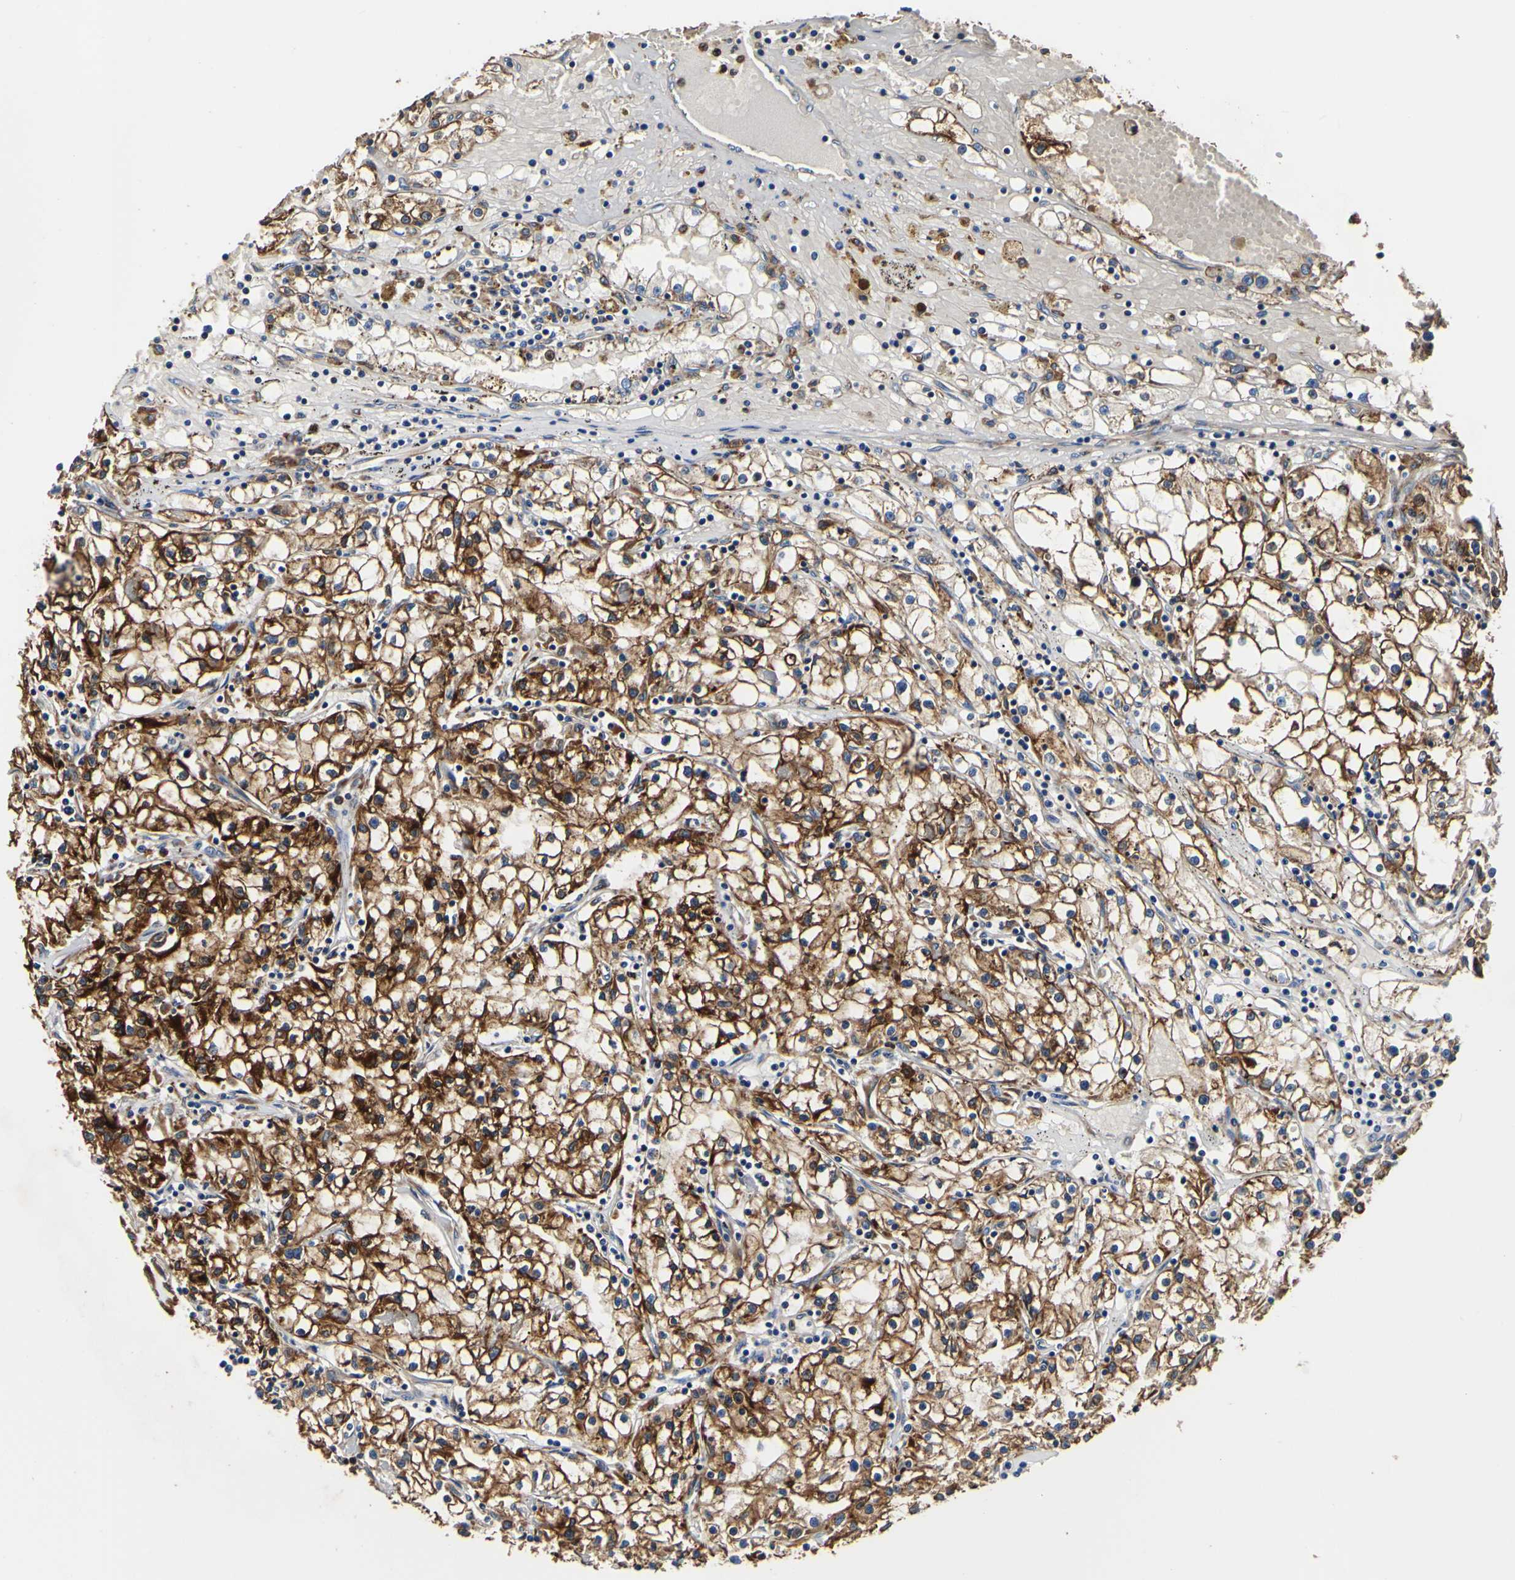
{"staining": {"intensity": "strong", "quantity": ">75%", "location": "cytoplasmic/membranous"}, "tissue": "renal cancer", "cell_type": "Tumor cells", "image_type": "cancer", "snomed": [{"axis": "morphology", "description": "Adenocarcinoma, NOS"}, {"axis": "topography", "description": "Kidney"}], "caption": "The image exhibits a brown stain indicating the presence of a protein in the cytoplasmic/membranous of tumor cells in renal cancer (adenocarcinoma).", "gene": "P4HB", "patient": {"sex": "male", "age": 56}}